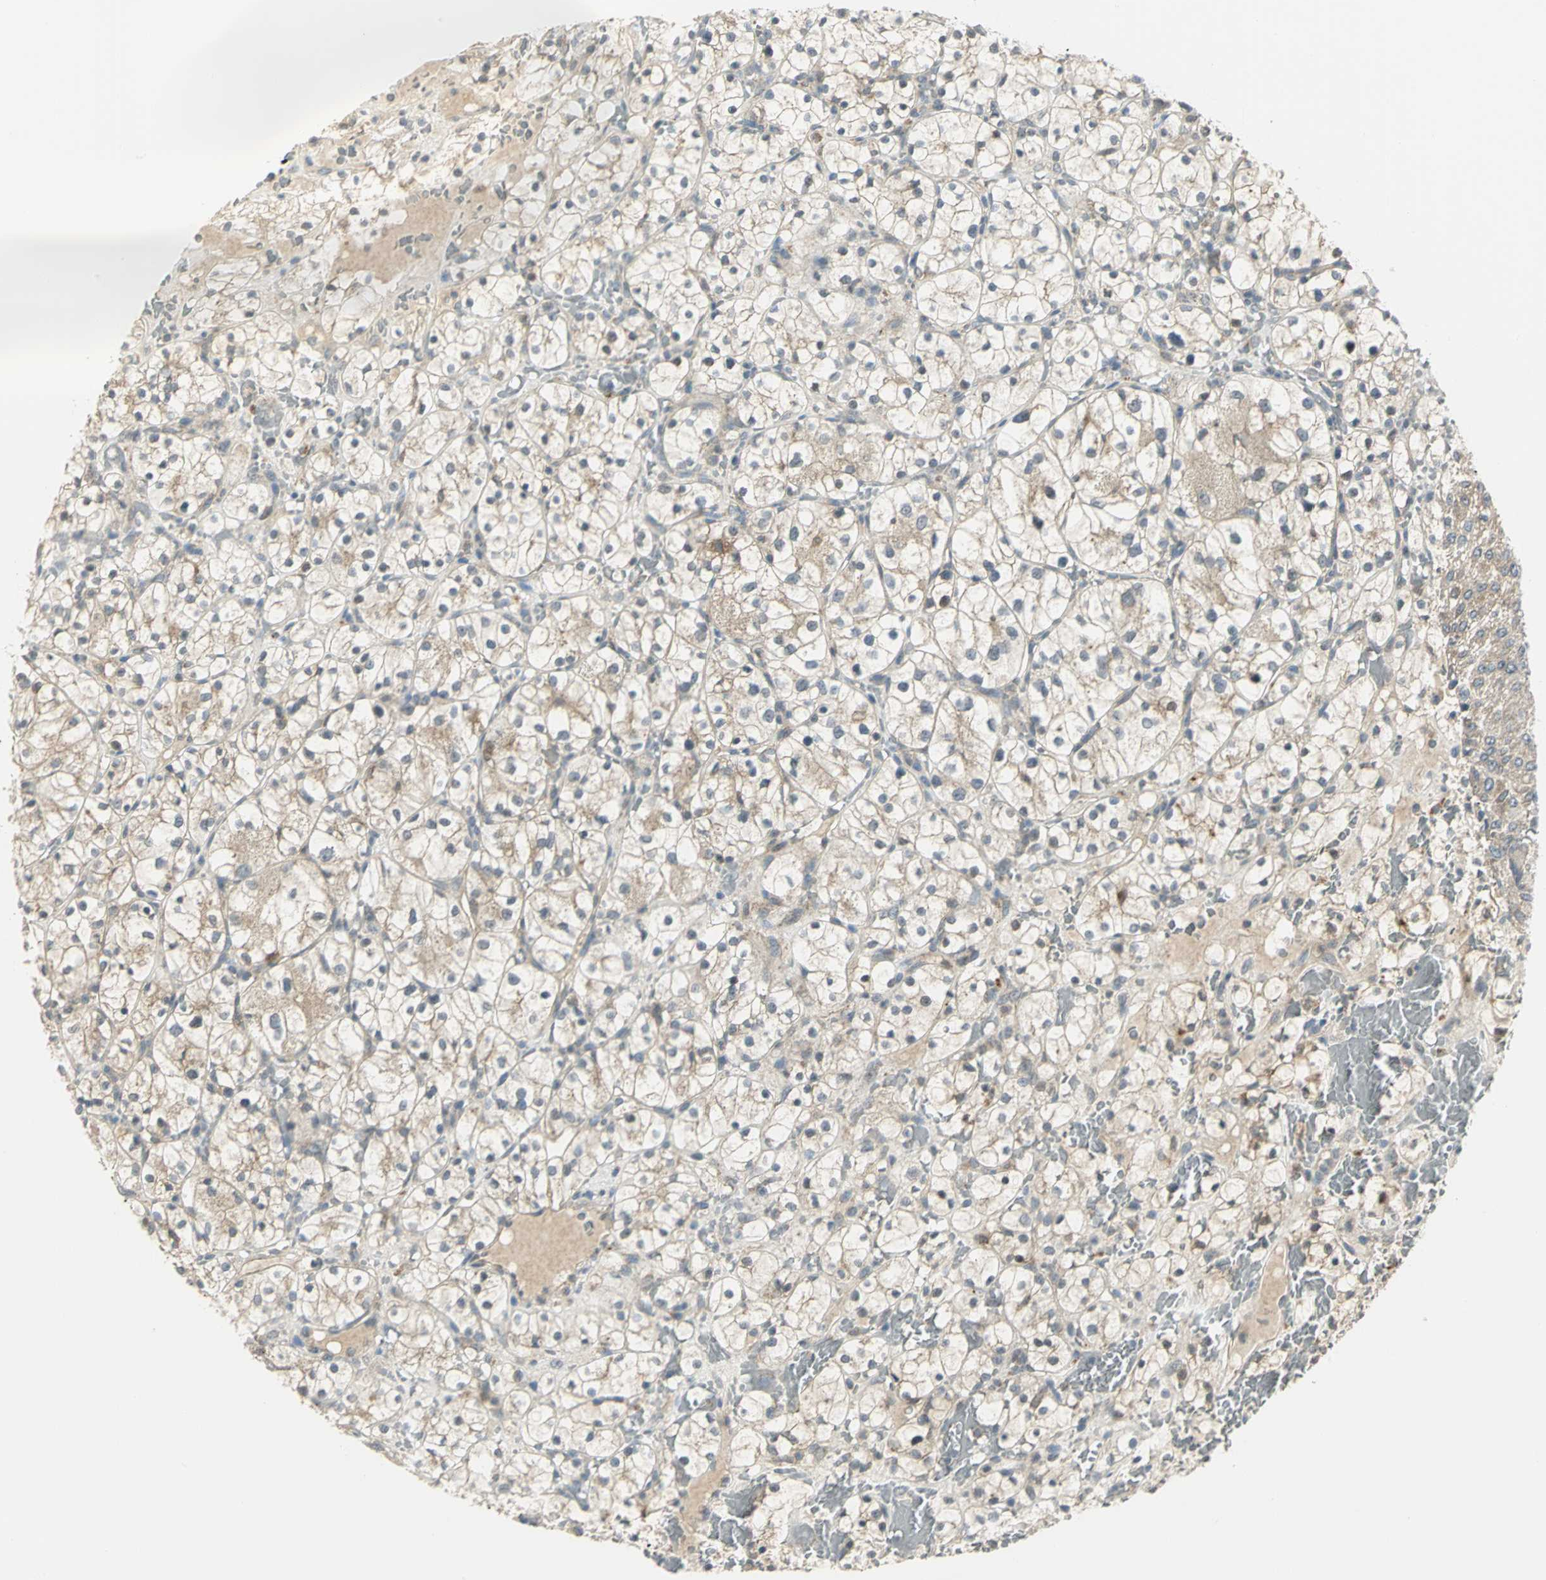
{"staining": {"intensity": "weak", "quantity": ">75%", "location": "cytoplasmic/membranous"}, "tissue": "renal cancer", "cell_type": "Tumor cells", "image_type": "cancer", "snomed": [{"axis": "morphology", "description": "Adenocarcinoma, NOS"}, {"axis": "topography", "description": "Kidney"}], "caption": "DAB immunohistochemical staining of adenocarcinoma (renal) exhibits weak cytoplasmic/membranous protein expression in approximately >75% of tumor cells. (DAB (3,3'-diaminobenzidine) IHC with brightfield microscopy, high magnification).", "gene": "MAPK8IP3", "patient": {"sex": "female", "age": 60}}